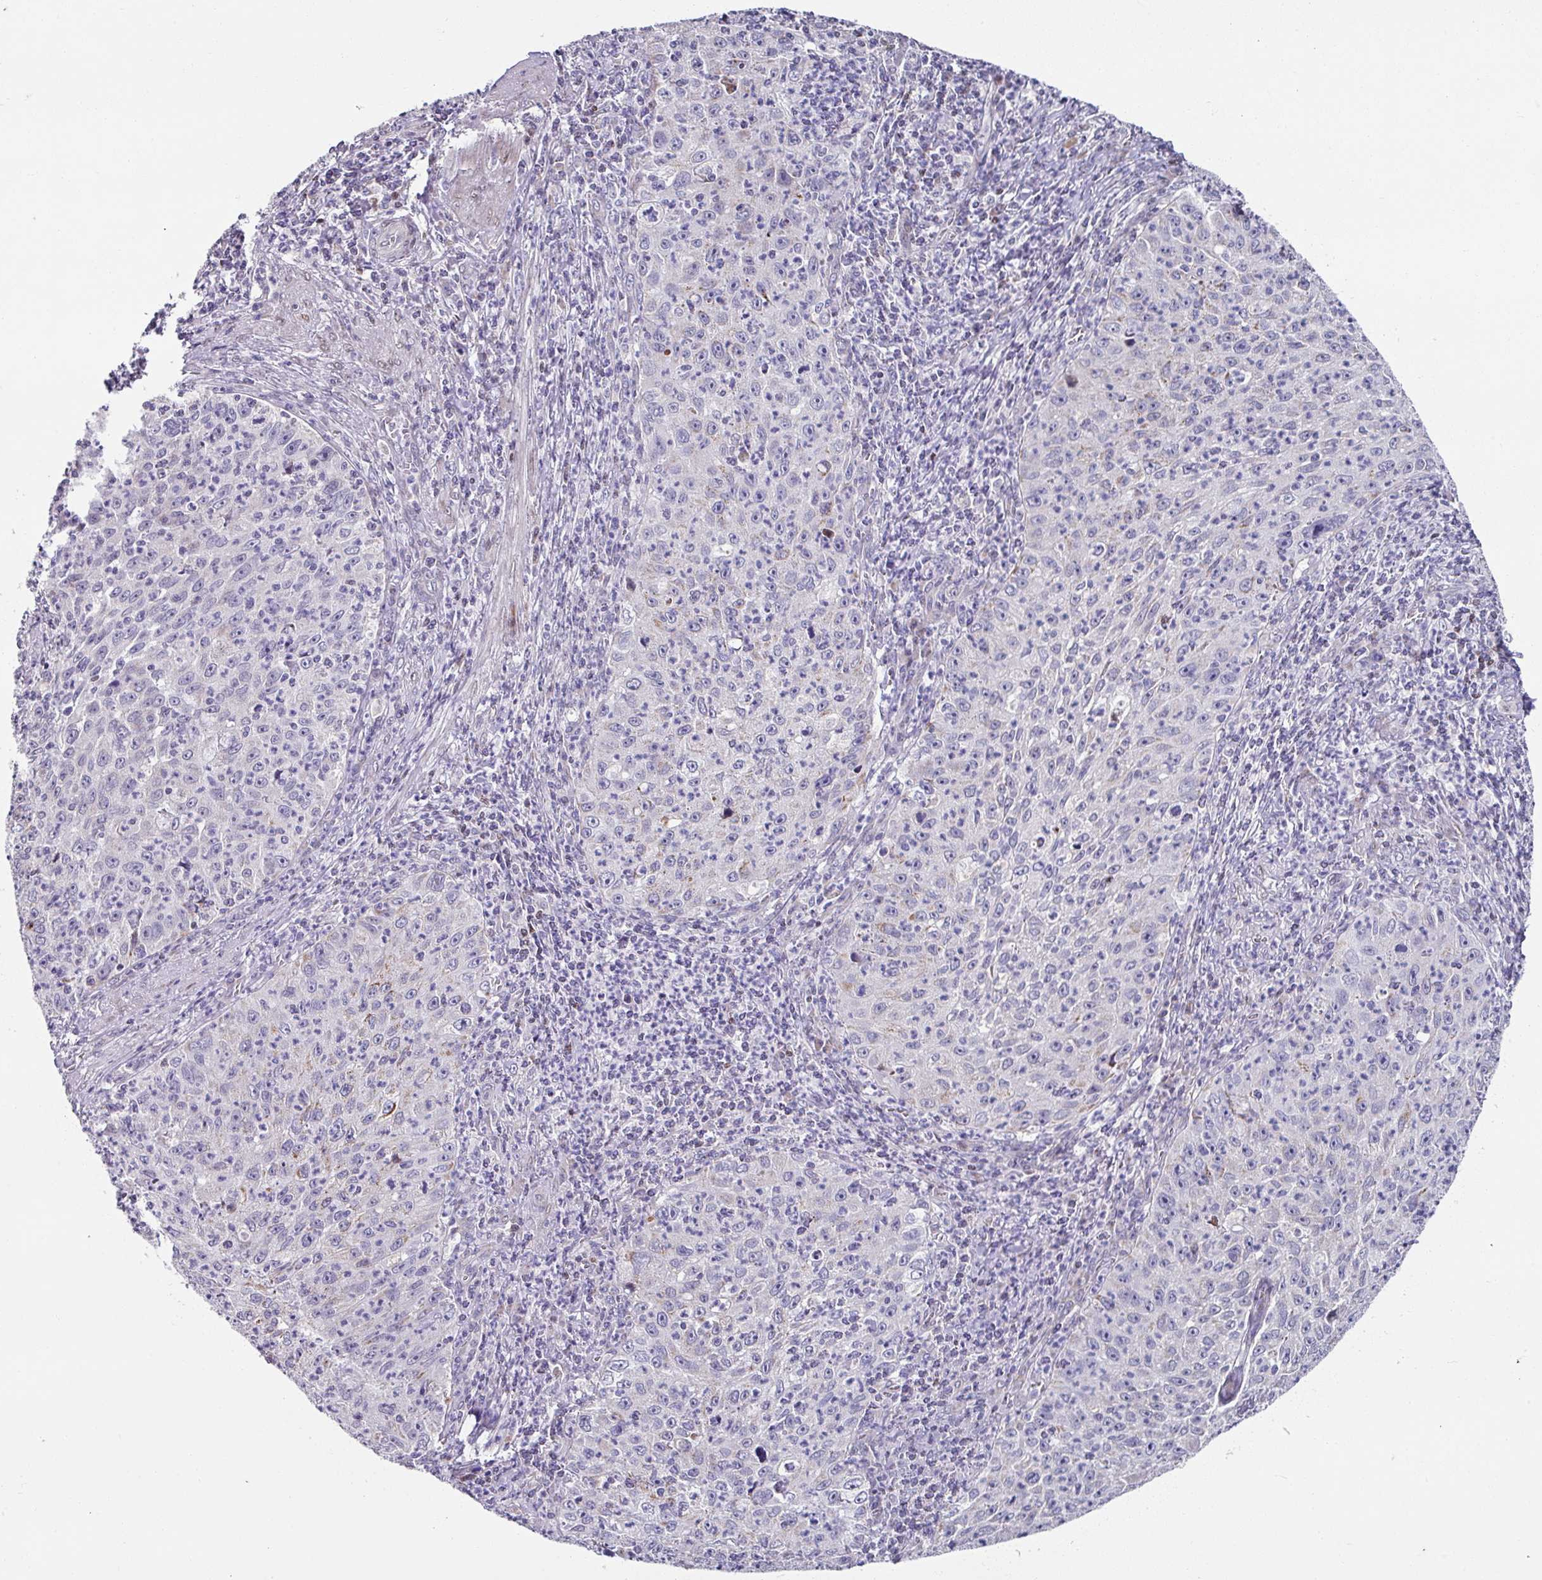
{"staining": {"intensity": "negative", "quantity": "none", "location": "none"}, "tissue": "cervical cancer", "cell_type": "Tumor cells", "image_type": "cancer", "snomed": [{"axis": "morphology", "description": "Squamous cell carcinoma, NOS"}, {"axis": "topography", "description": "Cervix"}], "caption": "There is no significant positivity in tumor cells of squamous cell carcinoma (cervical).", "gene": "CBX7", "patient": {"sex": "female", "age": 30}}